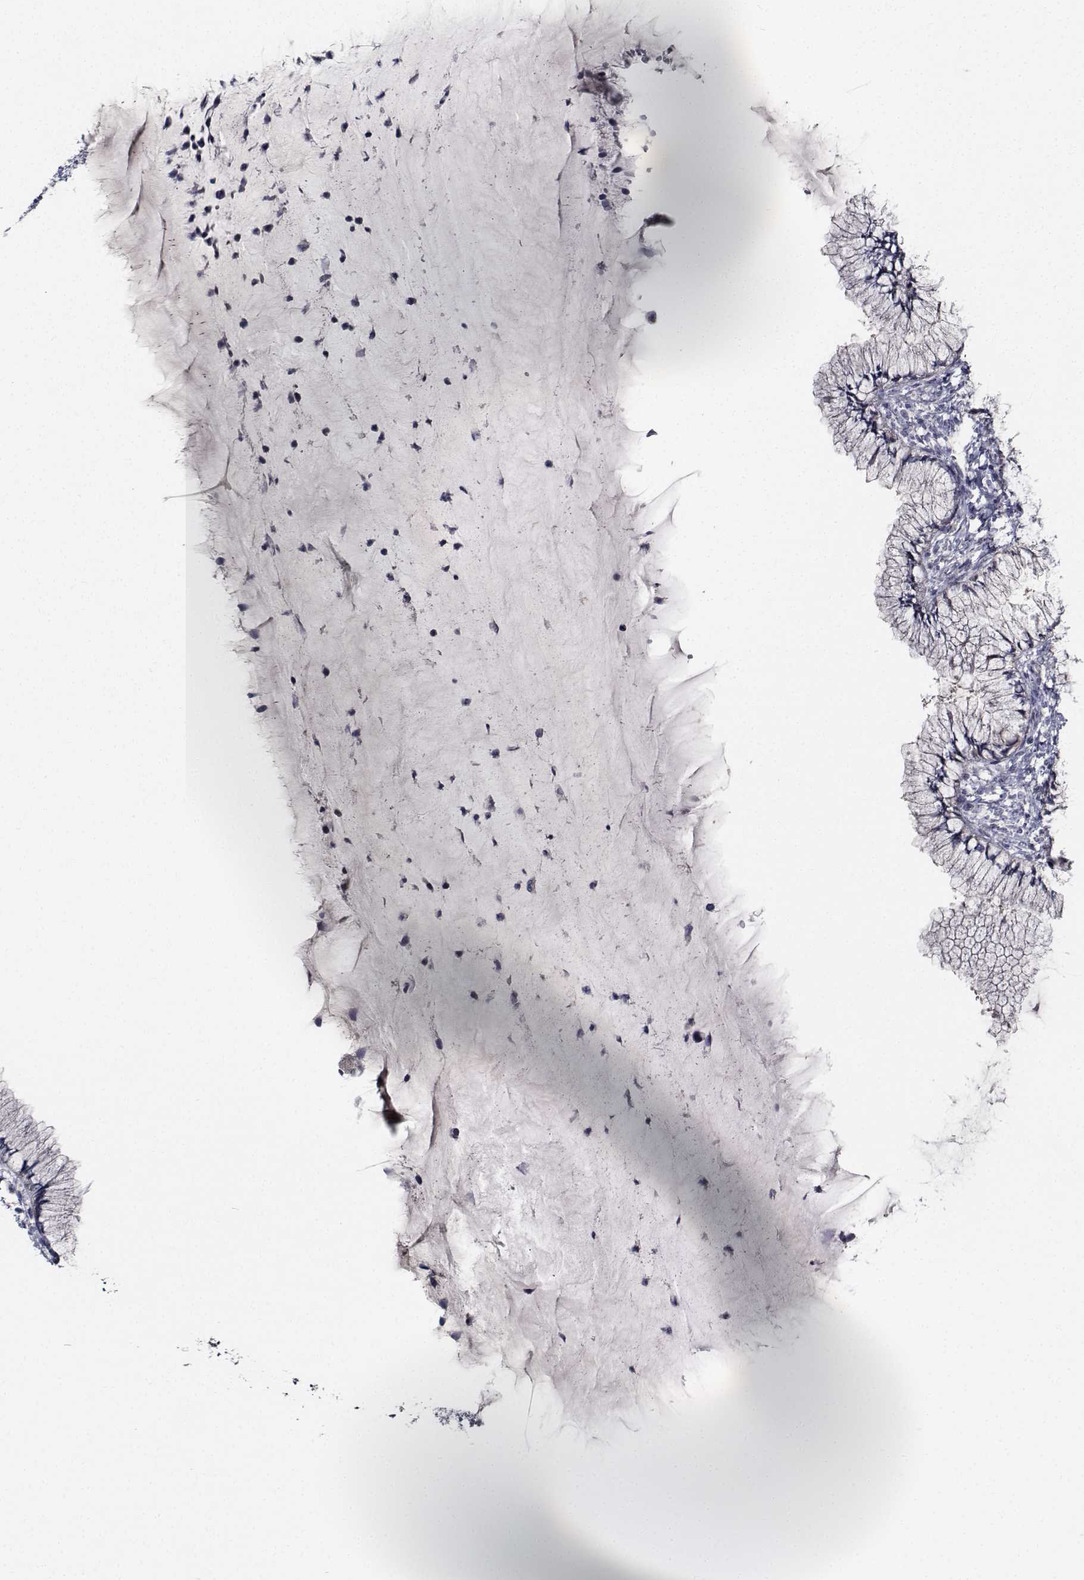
{"staining": {"intensity": "moderate", "quantity": "25%-75%", "location": "nuclear"}, "tissue": "cervix", "cell_type": "Glandular cells", "image_type": "normal", "snomed": [{"axis": "morphology", "description": "Normal tissue, NOS"}, {"axis": "topography", "description": "Cervix"}], "caption": "Cervix stained with DAB IHC reveals medium levels of moderate nuclear expression in about 25%-75% of glandular cells. The staining was performed using DAB (3,3'-diaminobenzidine) to visualize the protein expression in brown, while the nuclei were stained in blue with hematoxylin (Magnification: 20x).", "gene": "NVL", "patient": {"sex": "female", "age": 37}}